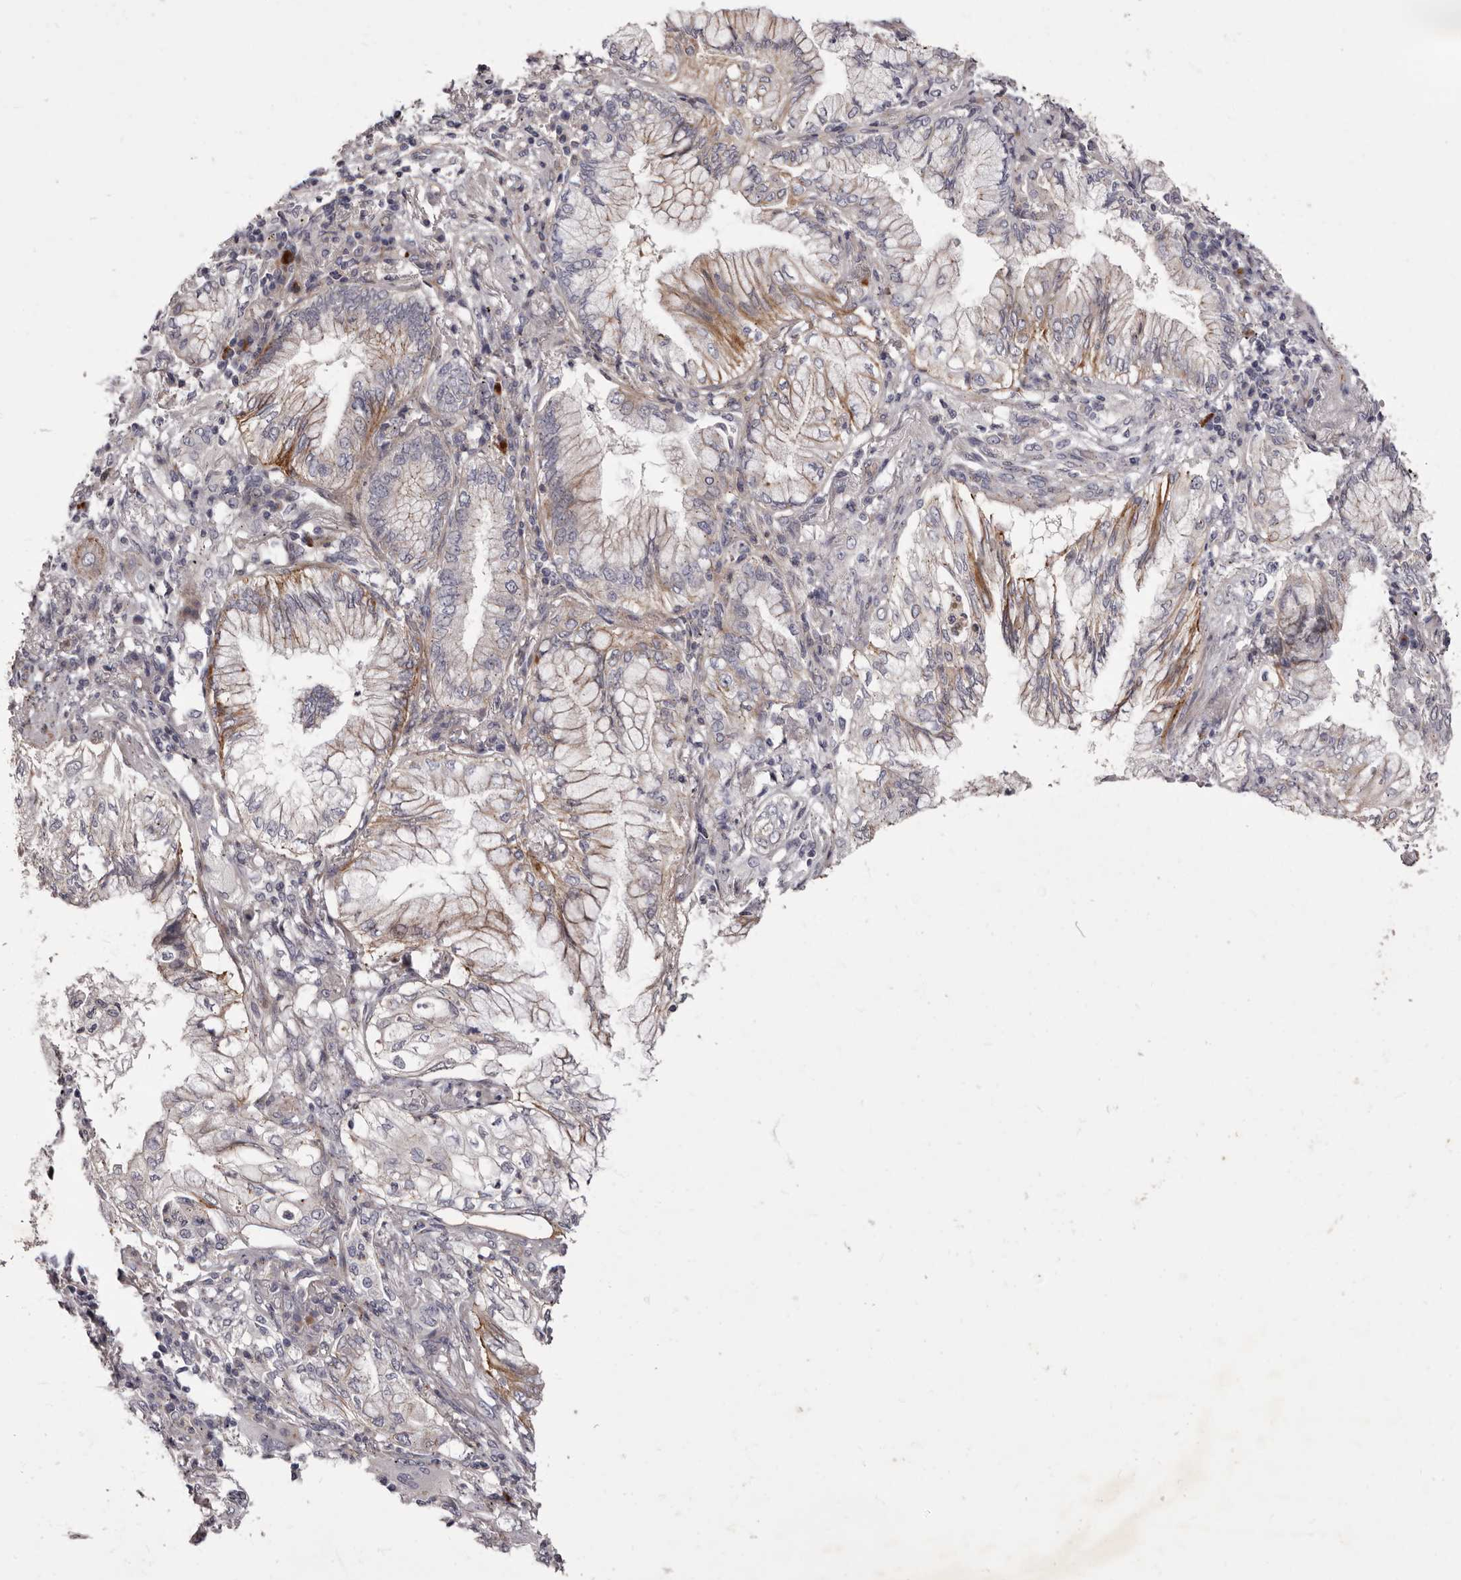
{"staining": {"intensity": "moderate", "quantity": "<25%", "location": "cytoplasmic/membranous"}, "tissue": "lung cancer", "cell_type": "Tumor cells", "image_type": "cancer", "snomed": [{"axis": "morphology", "description": "Adenocarcinoma, NOS"}, {"axis": "topography", "description": "Lung"}], "caption": "Immunohistochemical staining of human lung cancer shows low levels of moderate cytoplasmic/membranous staining in about <25% of tumor cells.", "gene": "PEG10", "patient": {"sex": "female", "age": 70}}